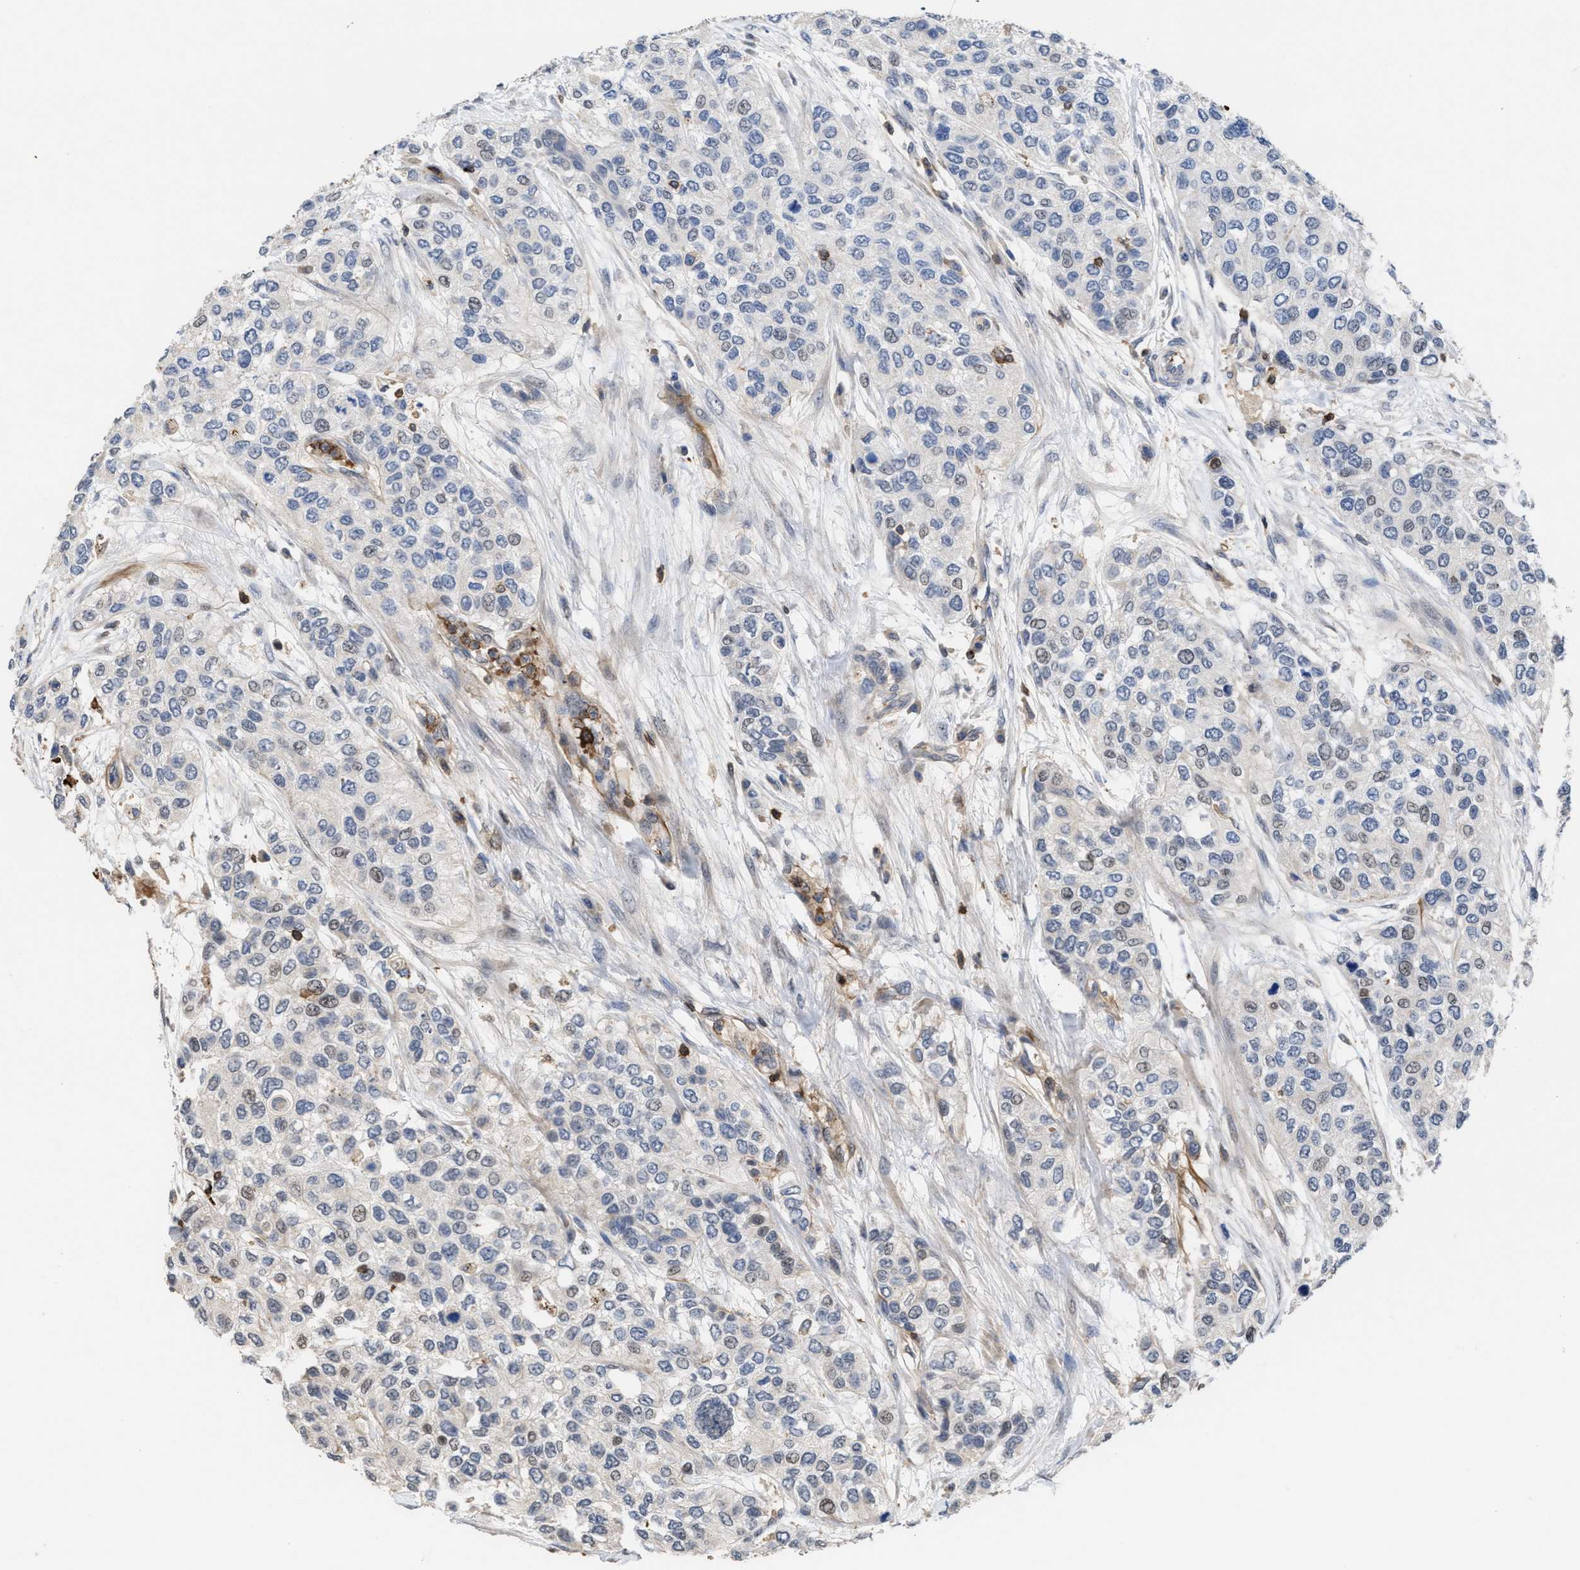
{"staining": {"intensity": "negative", "quantity": "none", "location": "none"}, "tissue": "urothelial cancer", "cell_type": "Tumor cells", "image_type": "cancer", "snomed": [{"axis": "morphology", "description": "Urothelial carcinoma, High grade"}, {"axis": "topography", "description": "Urinary bladder"}], "caption": "A photomicrograph of urothelial cancer stained for a protein shows no brown staining in tumor cells.", "gene": "PTPRE", "patient": {"sex": "female", "age": 56}}